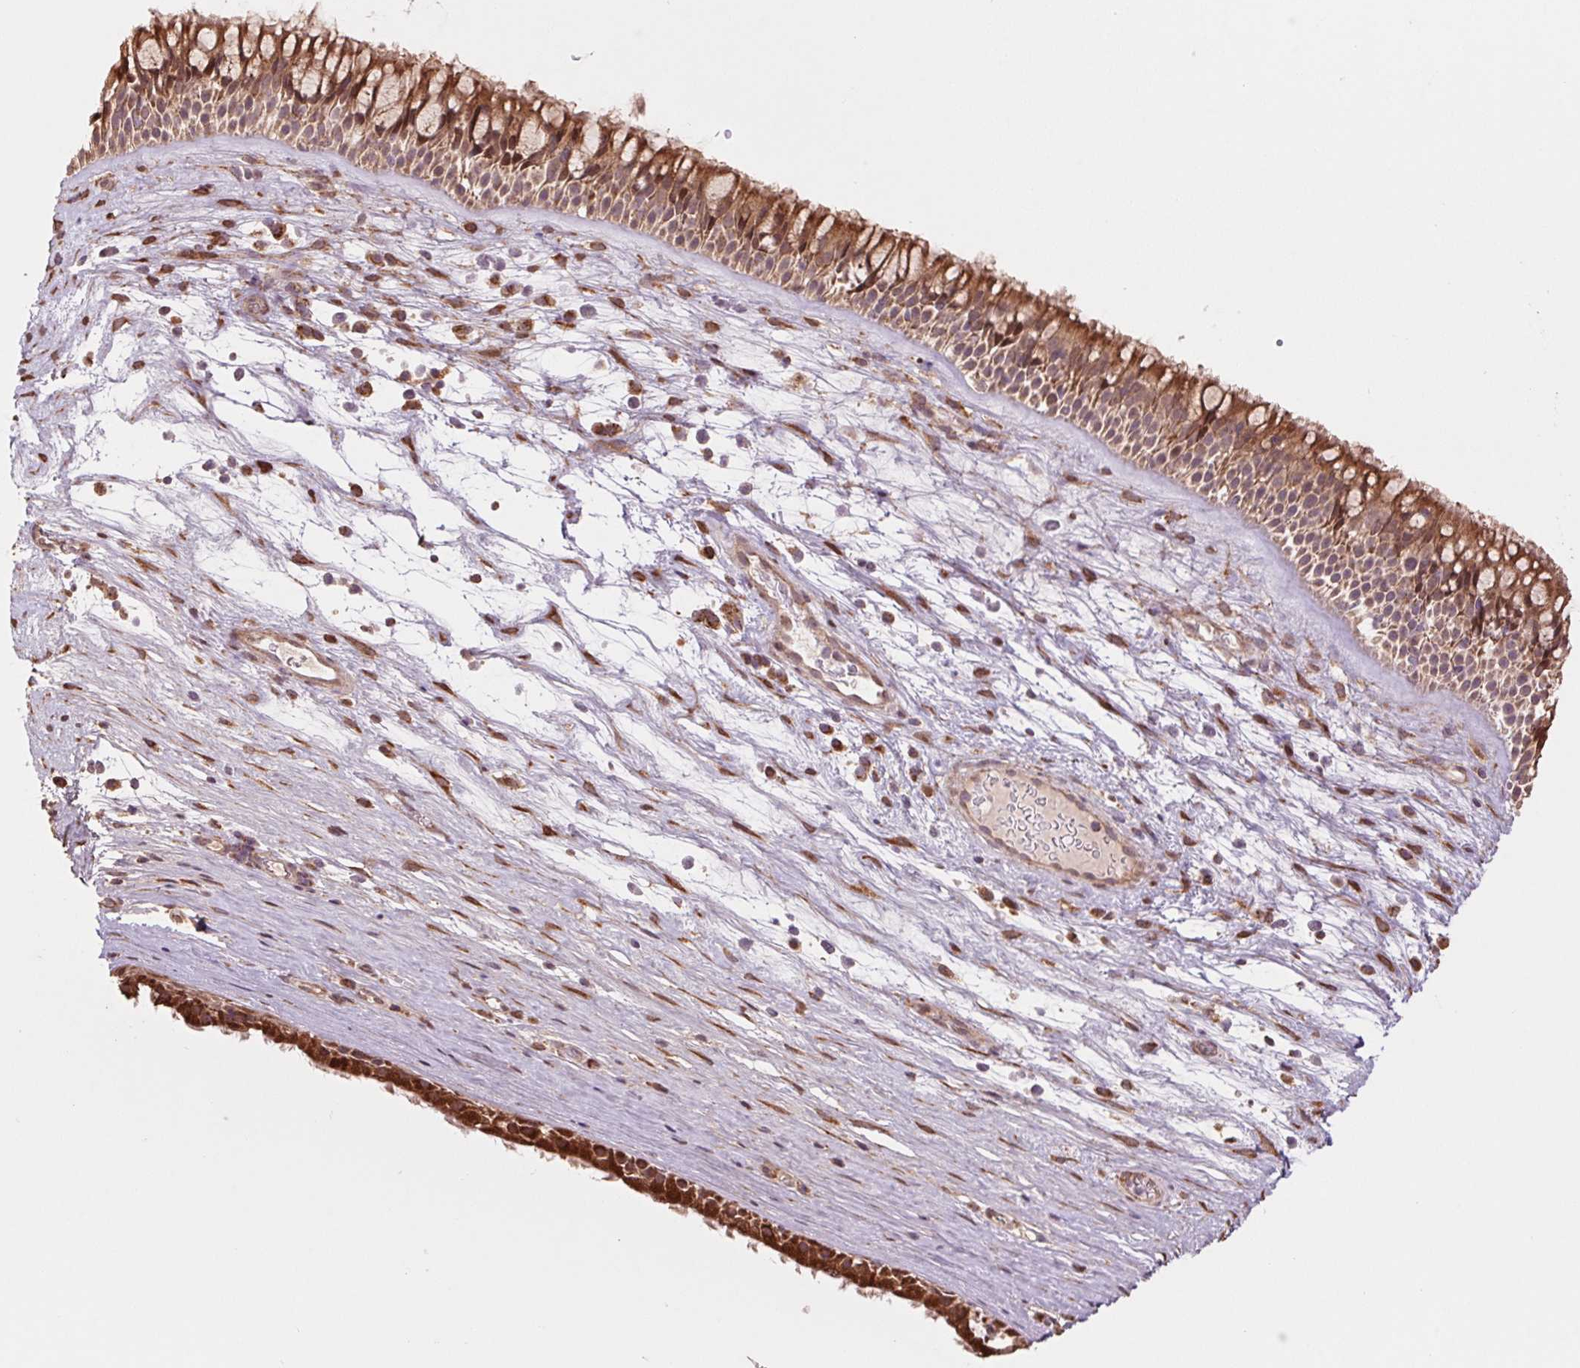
{"staining": {"intensity": "moderate", "quantity": ">75%", "location": "cytoplasmic/membranous"}, "tissue": "nasopharynx", "cell_type": "Respiratory epithelial cells", "image_type": "normal", "snomed": [{"axis": "morphology", "description": "Normal tissue, NOS"}, {"axis": "topography", "description": "Nasopharynx"}], "caption": "Brown immunohistochemical staining in normal human nasopharynx demonstrates moderate cytoplasmic/membranous staining in about >75% of respiratory epithelial cells.", "gene": "PDHA1", "patient": {"sex": "male", "age": 74}}